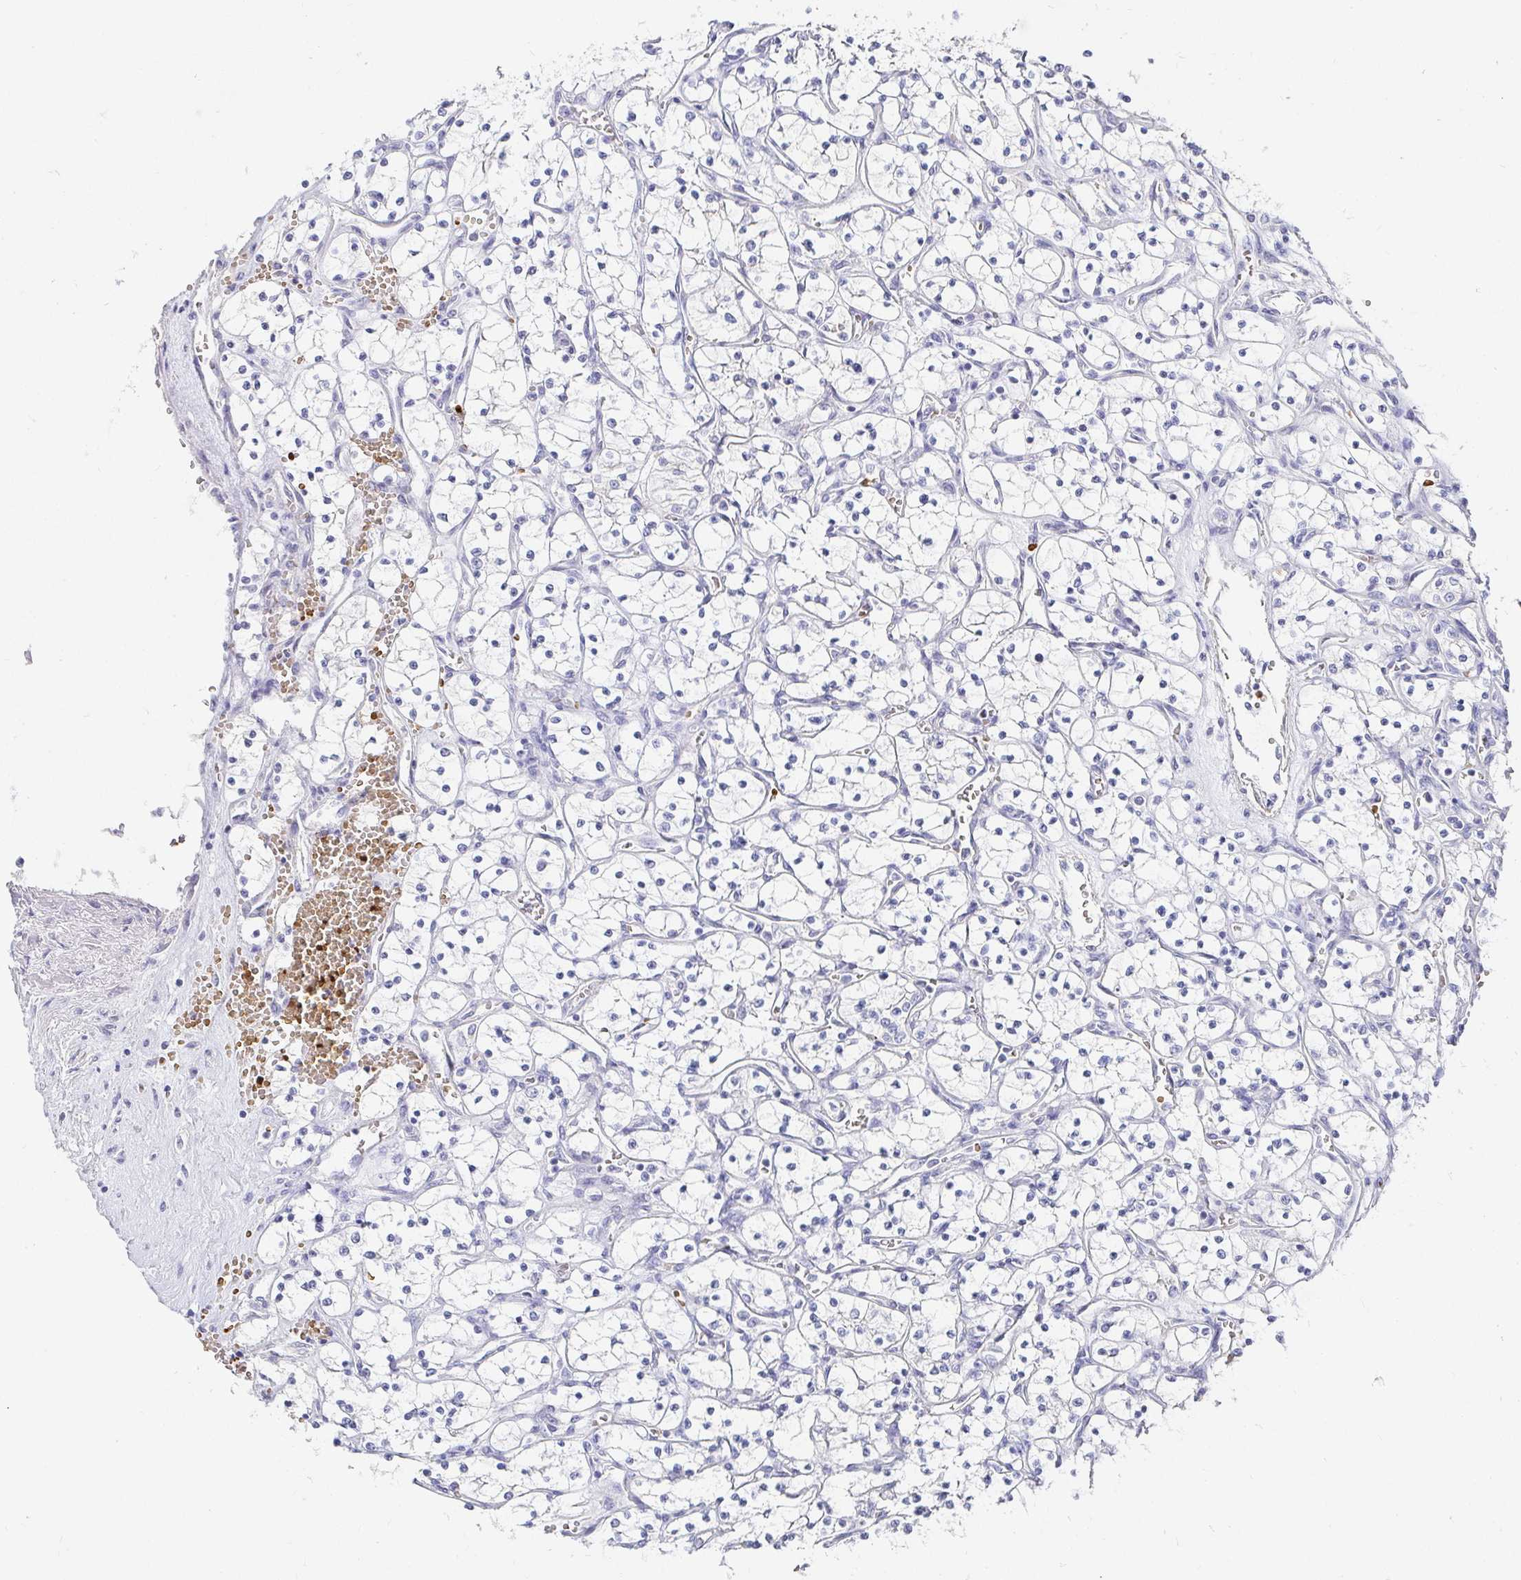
{"staining": {"intensity": "negative", "quantity": "none", "location": "none"}, "tissue": "renal cancer", "cell_type": "Tumor cells", "image_type": "cancer", "snomed": [{"axis": "morphology", "description": "Adenocarcinoma, NOS"}, {"axis": "topography", "description": "Kidney"}], "caption": "An image of renal cancer (adenocarcinoma) stained for a protein demonstrates no brown staining in tumor cells.", "gene": "FGF21", "patient": {"sex": "female", "age": 69}}